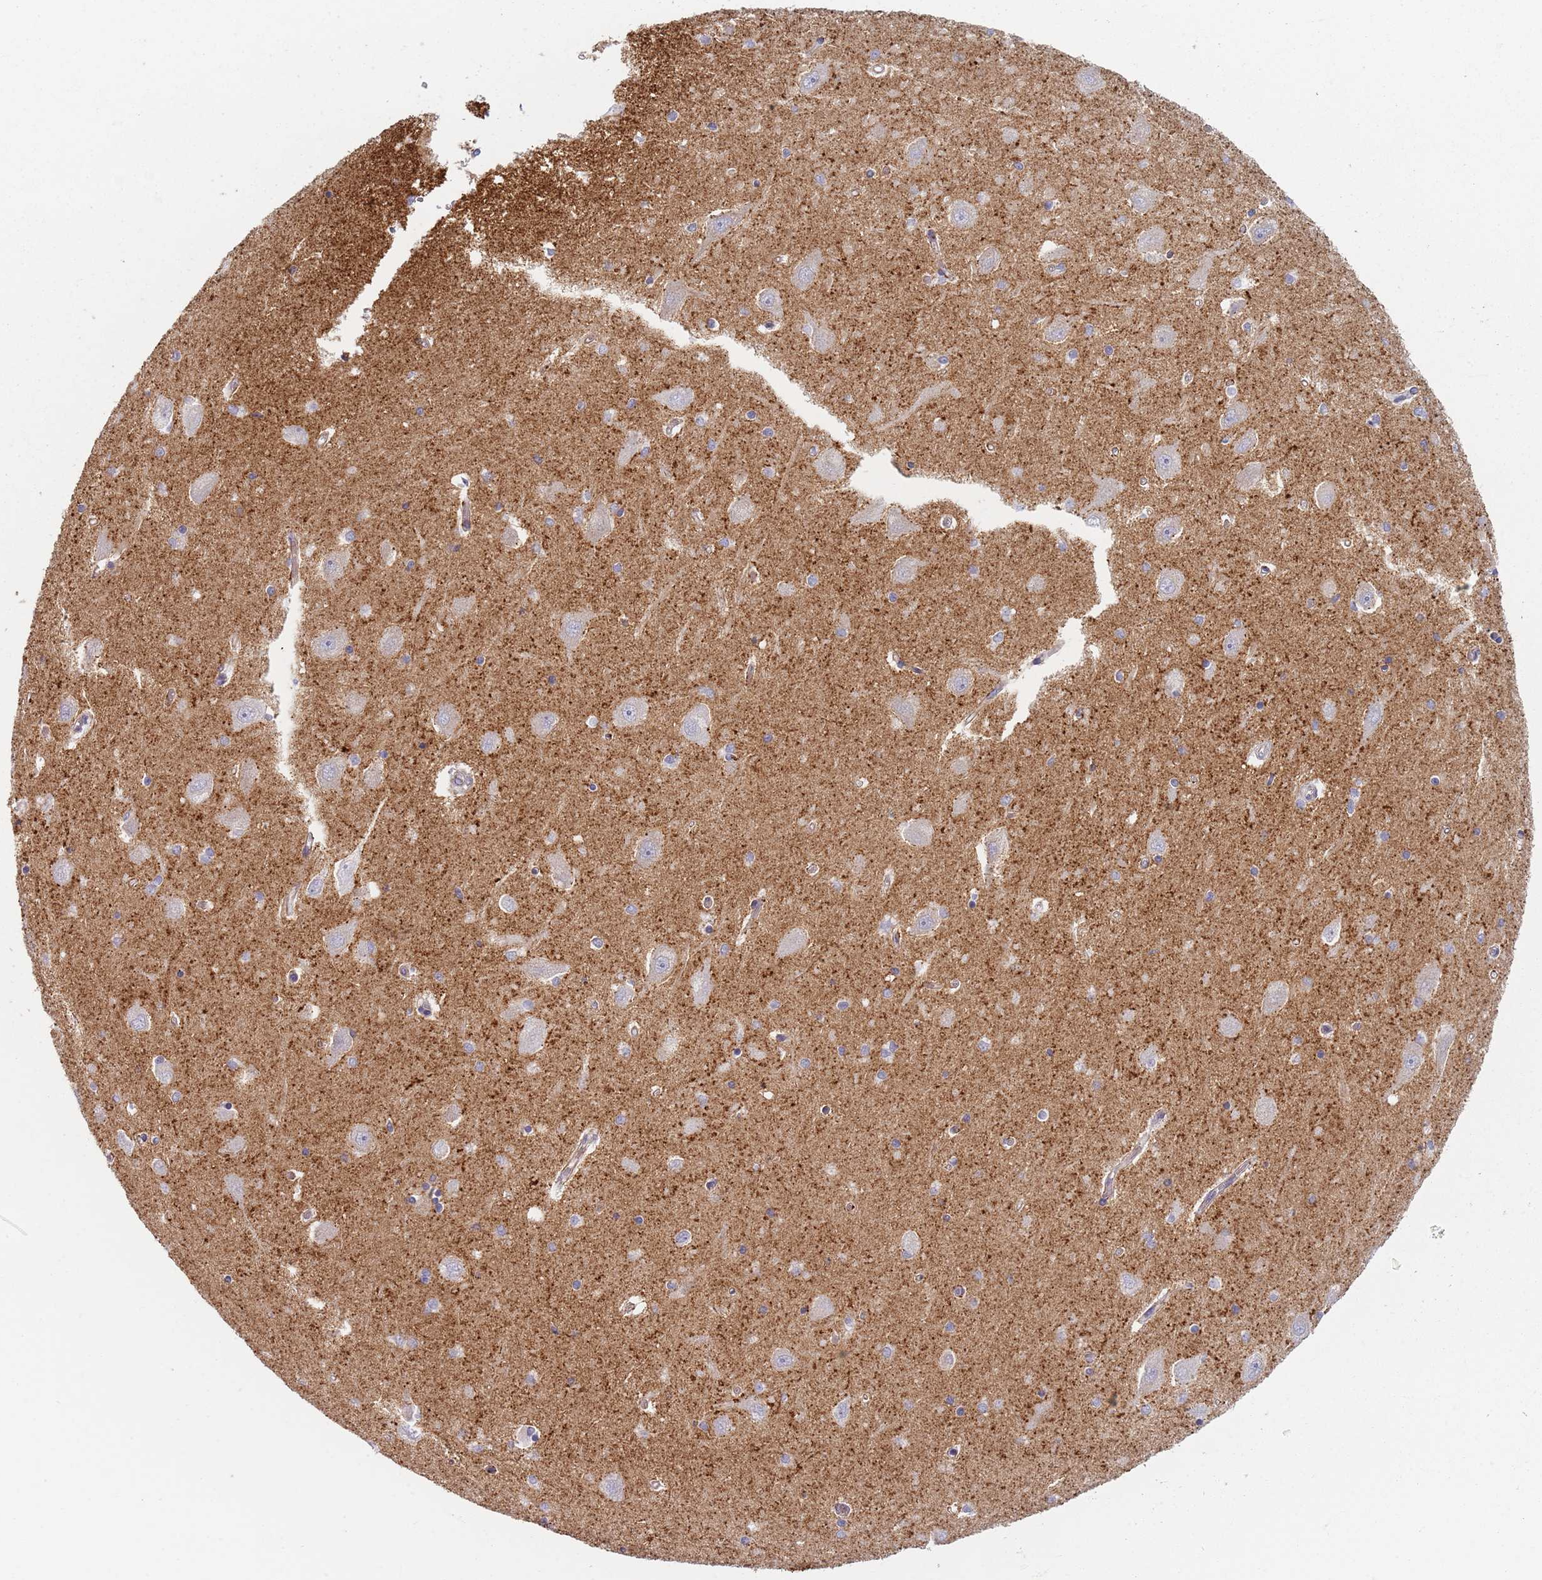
{"staining": {"intensity": "negative", "quantity": "none", "location": "none"}, "tissue": "hippocampus", "cell_type": "Glial cells", "image_type": "normal", "snomed": [{"axis": "morphology", "description": "Normal tissue, NOS"}, {"axis": "topography", "description": "Hippocampus"}], "caption": "The micrograph reveals no significant expression in glial cells of hippocampus.", "gene": "SYNGR3", "patient": {"sex": "male", "age": 45}}